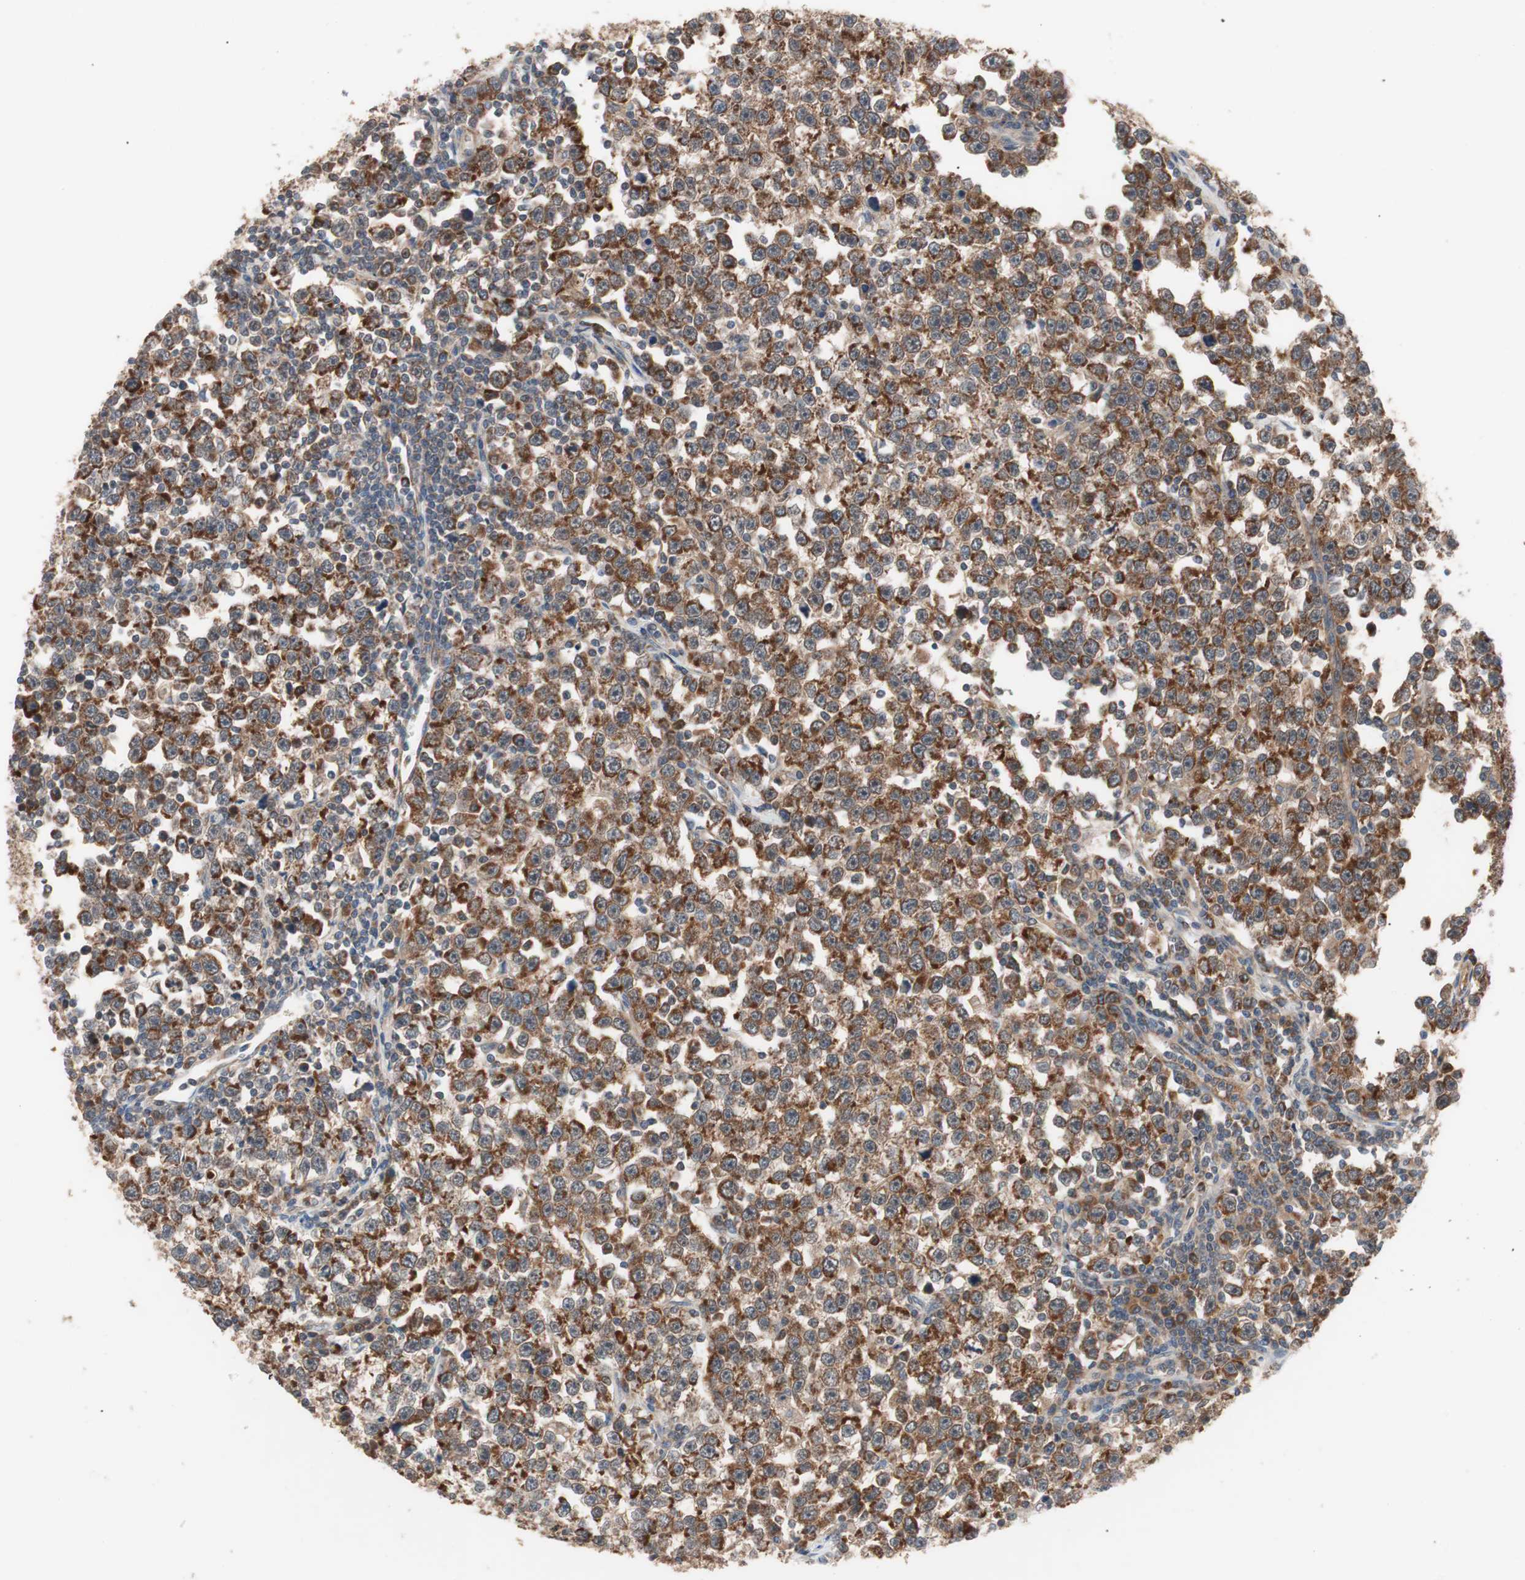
{"staining": {"intensity": "strong", "quantity": ">75%", "location": "cytoplasmic/membranous"}, "tissue": "testis cancer", "cell_type": "Tumor cells", "image_type": "cancer", "snomed": [{"axis": "morphology", "description": "Seminoma, NOS"}, {"axis": "topography", "description": "Testis"}], "caption": "The immunohistochemical stain highlights strong cytoplasmic/membranous staining in tumor cells of testis cancer (seminoma) tissue. (IHC, brightfield microscopy, high magnification).", "gene": "HMBS", "patient": {"sex": "male", "age": 43}}